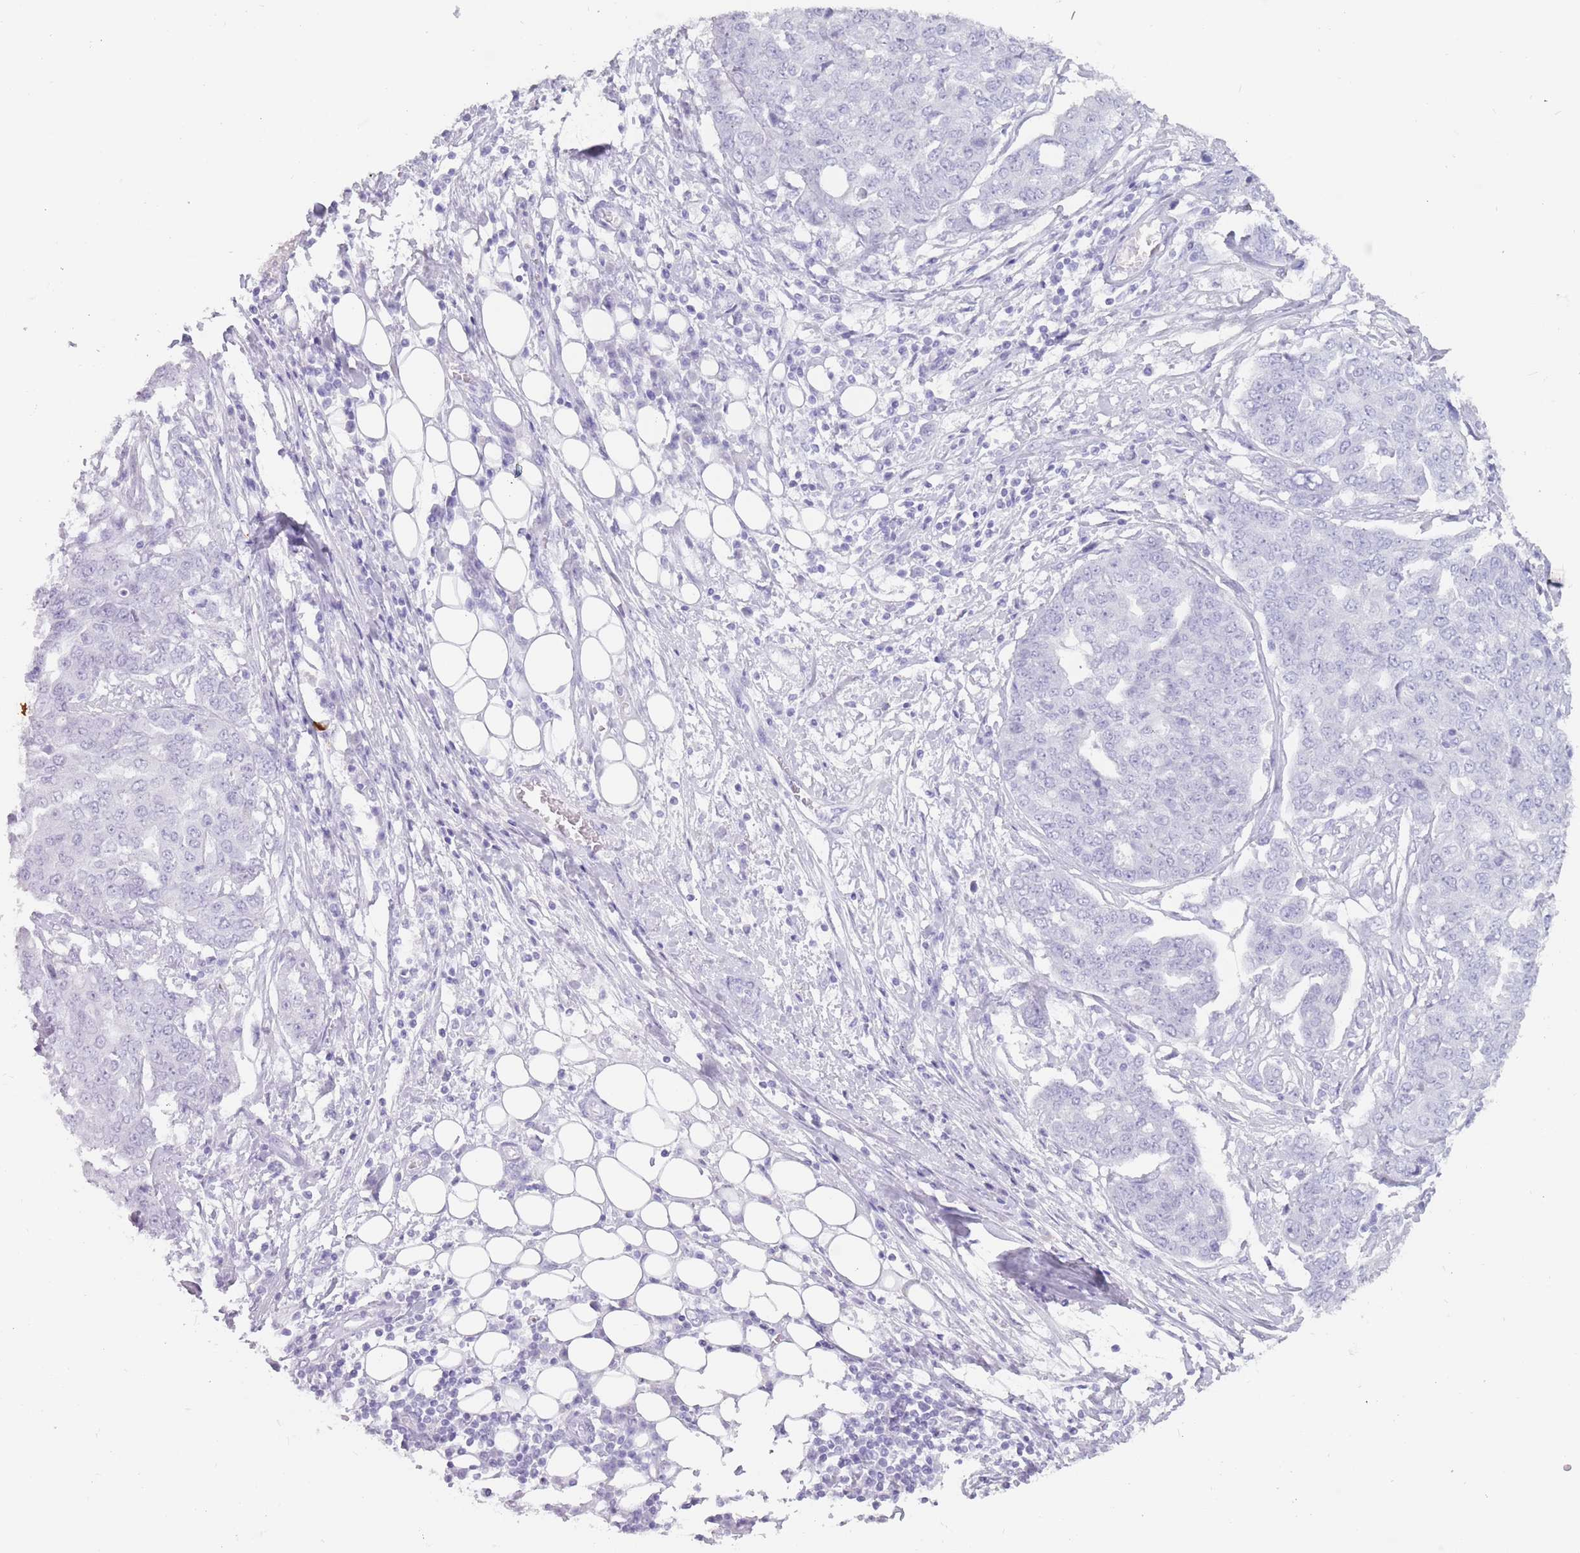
{"staining": {"intensity": "negative", "quantity": "none", "location": "none"}, "tissue": "ovarian cancer", "cell_type": "Tumor cells", "image_type": "cancer", "snomed": [{"axis": "morphology", "description": "Cystadenocarcinoma, serous, NOS"}, {"axis": "topography", "description": "Soft tissue"}, {"axis": "topography", "description": "Ovary"}], "caption": "Serous cystadenocarcinoma (ovarian) was stained to show a protein in brown. There is no significant staining in tumor cells.", "gene": "PNMA3", "patient": {"sex": "female", "age": 57}}